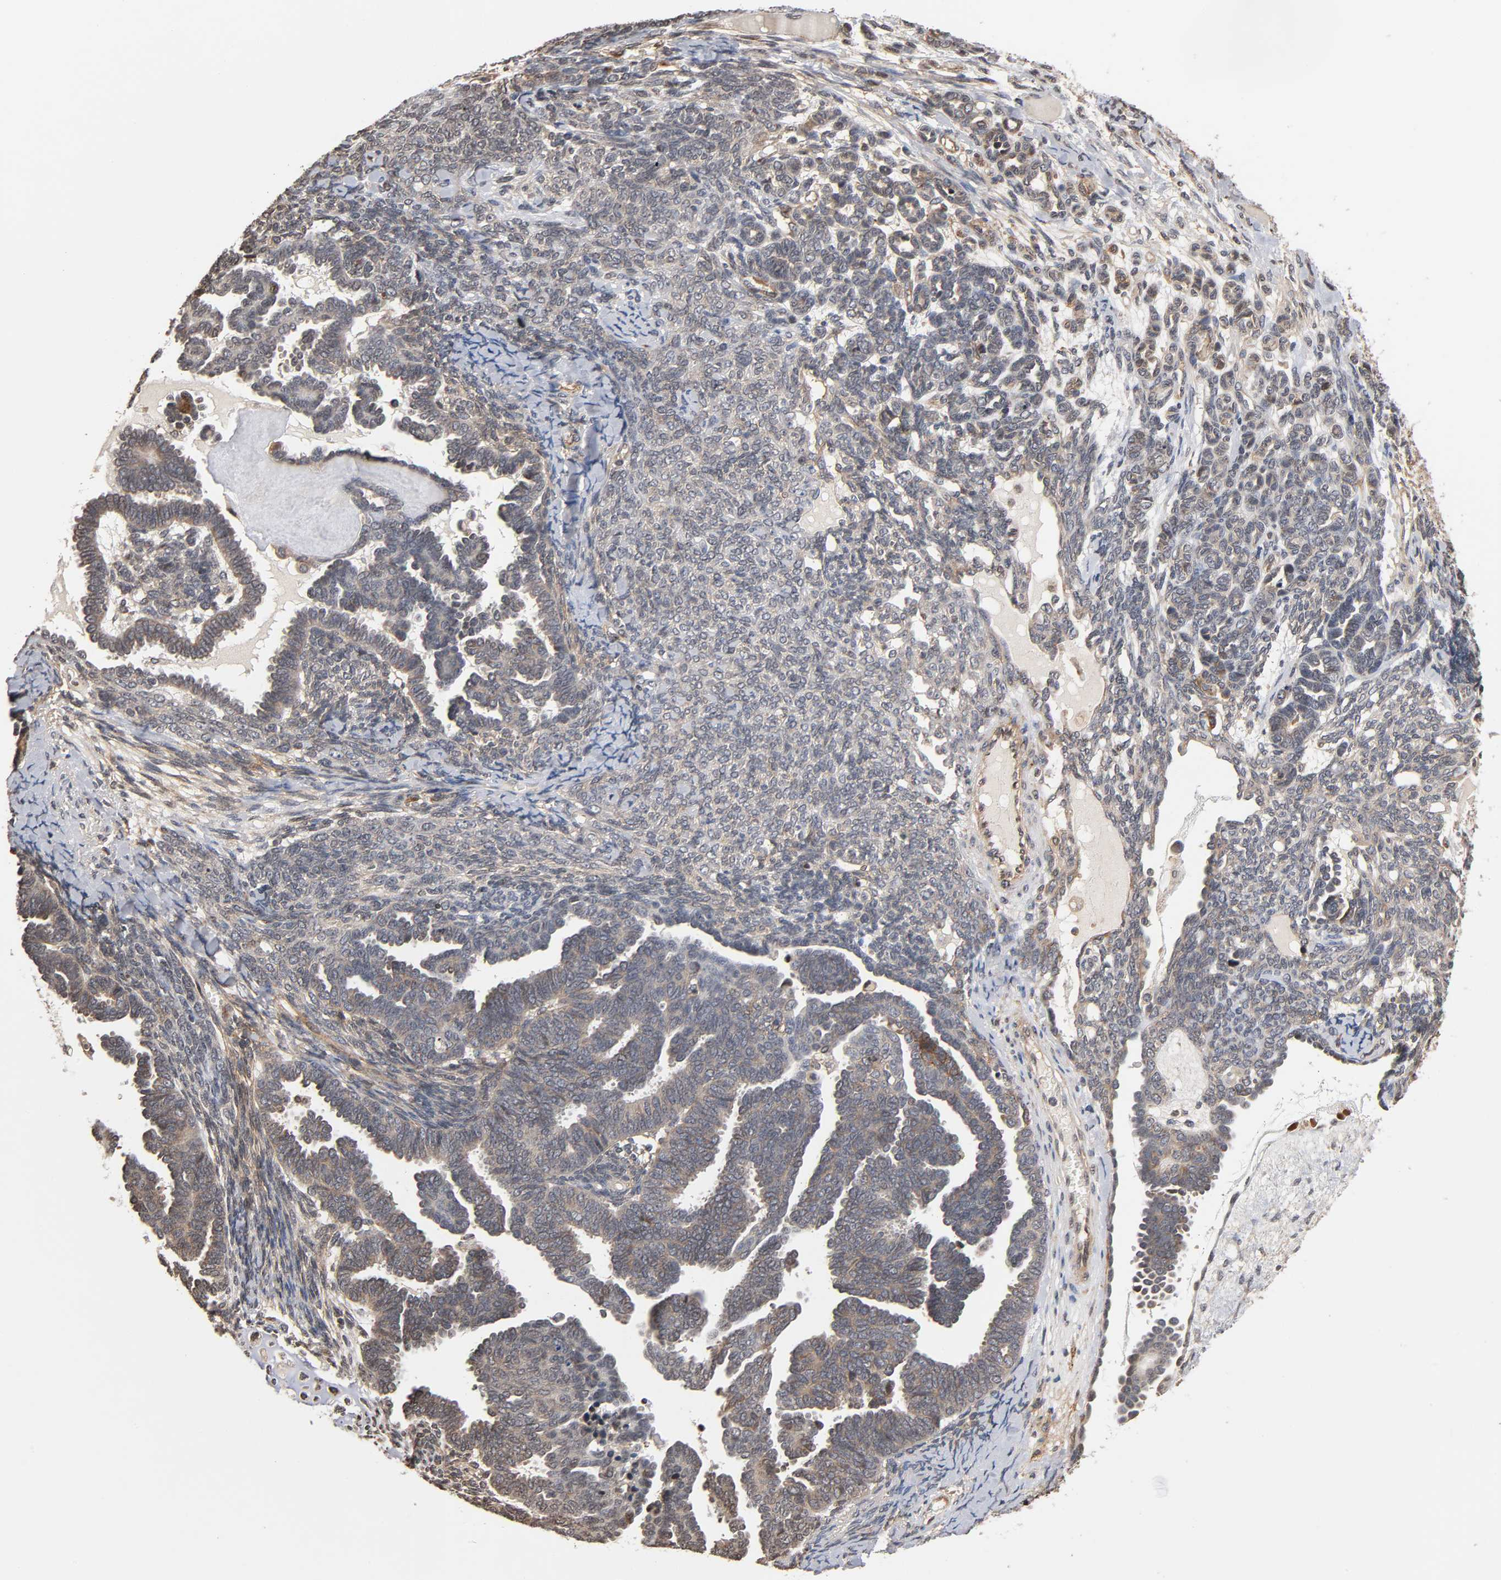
{"staining": {"intensity": "weak", "quantity": "<25%", "location": "cytoplasmic/membranous"}, "tissue": "endometrial cancer", "cell_type": "Tumor cells", "image_type": "cancer", "snomed": [{"axis": "morphology", "description": "Neoplasm, malignant, NOS"}, {"axis": "topography", "description": "Endometrium"}], "caption": "Tumor cells show no significant expression in neoplasm (malignant) (endometrial).", "gene": "ITGAV", "patient": {"sex": "female", "age": 74}}